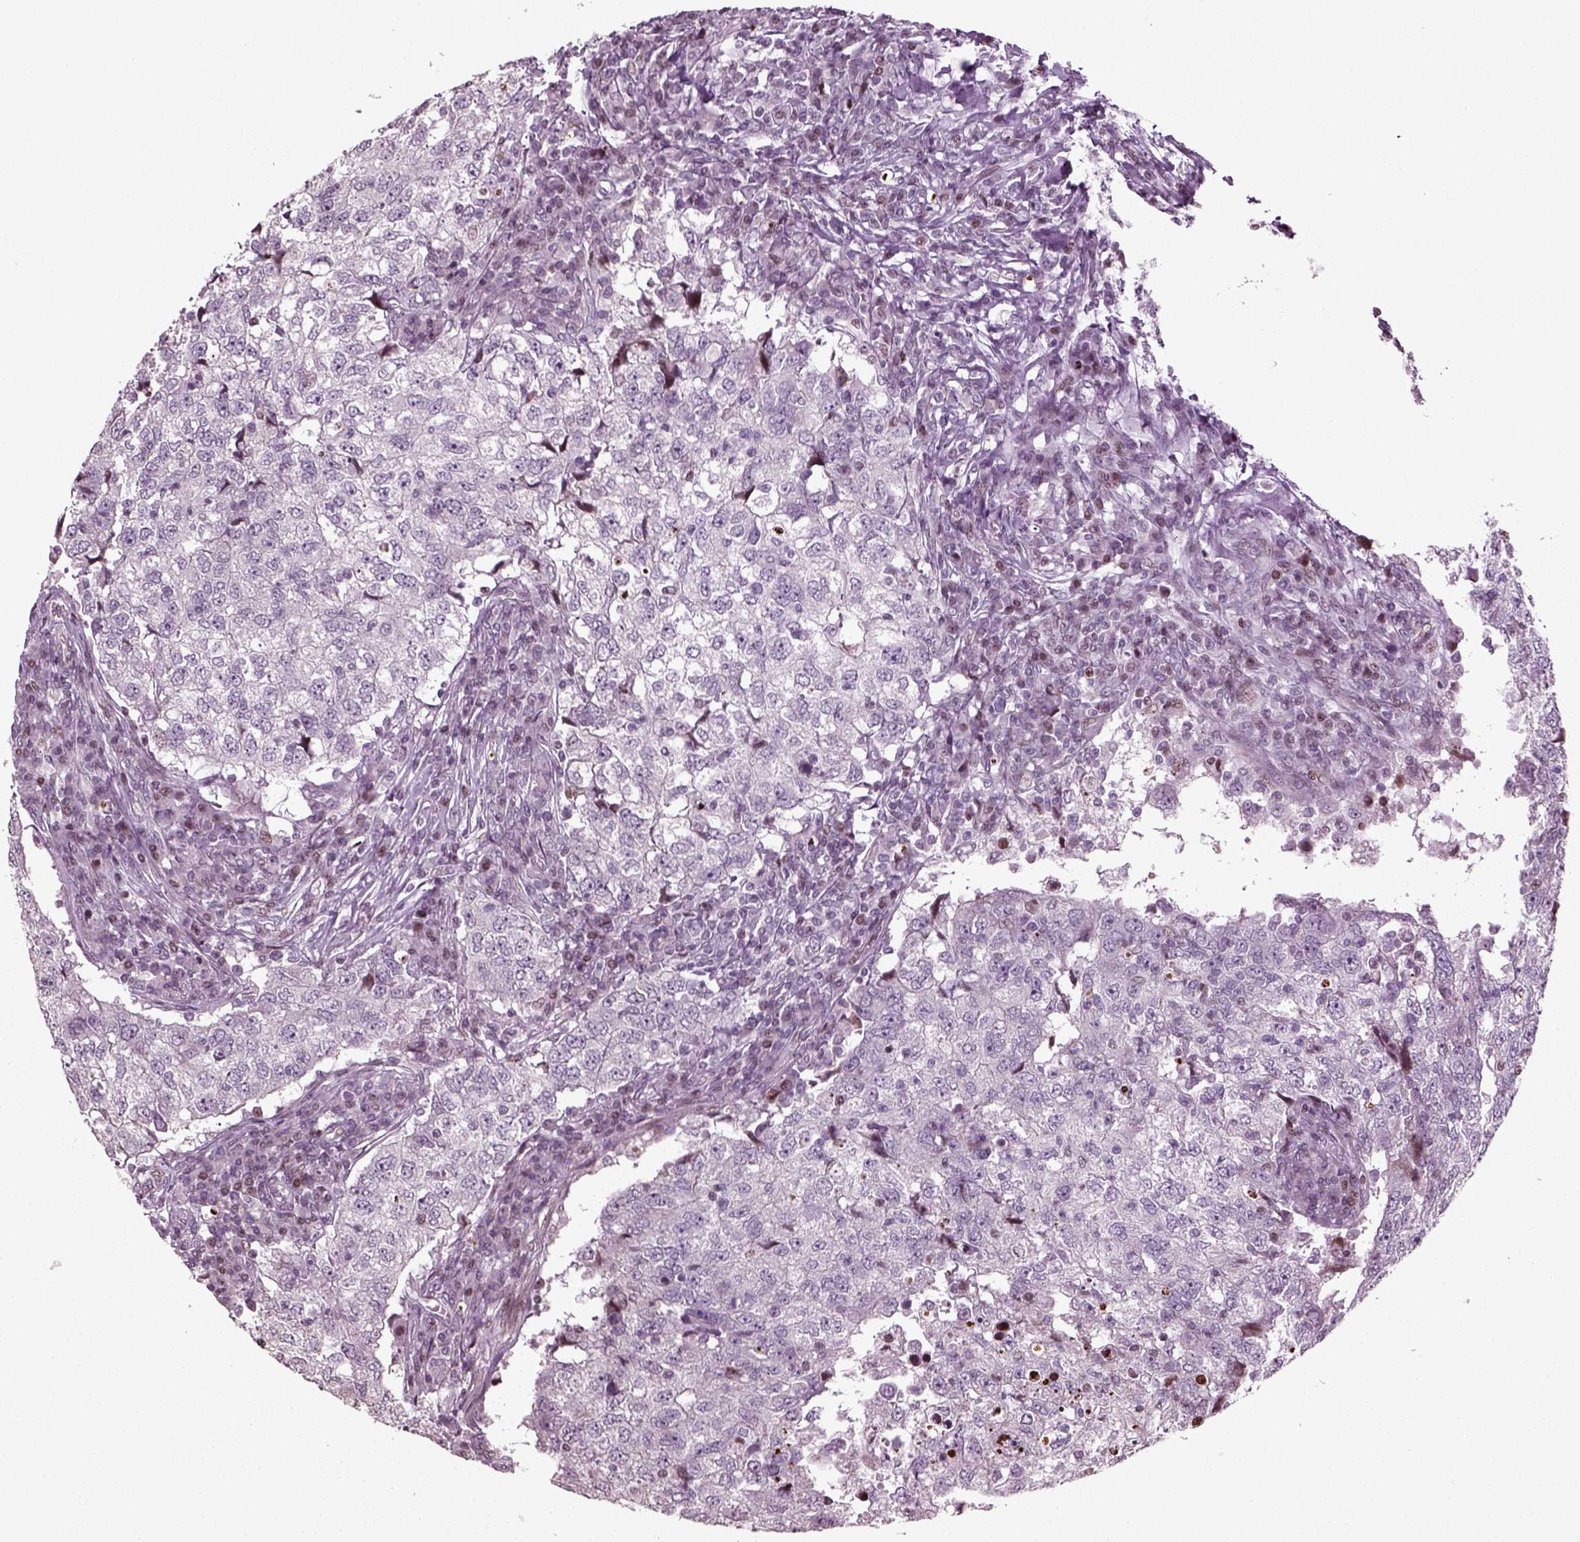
{"staining": {"intensity": "negative", "quantity": "none", "location": "none"}, "tissue": "breast cancer", "cell_type": "Tumor cells", "image_type": "cancer", "snomed": [{"axis": "morphology", "description": "Duct carcinoma"}, {"axis": "topography", "description": "Breast"}], "caption": "Tumor cells are negative for brown protein staining in breast cancer (intraductal carcinoma).", "gene": "HEYL", "patient": {"sex": "female", "age": 30}}